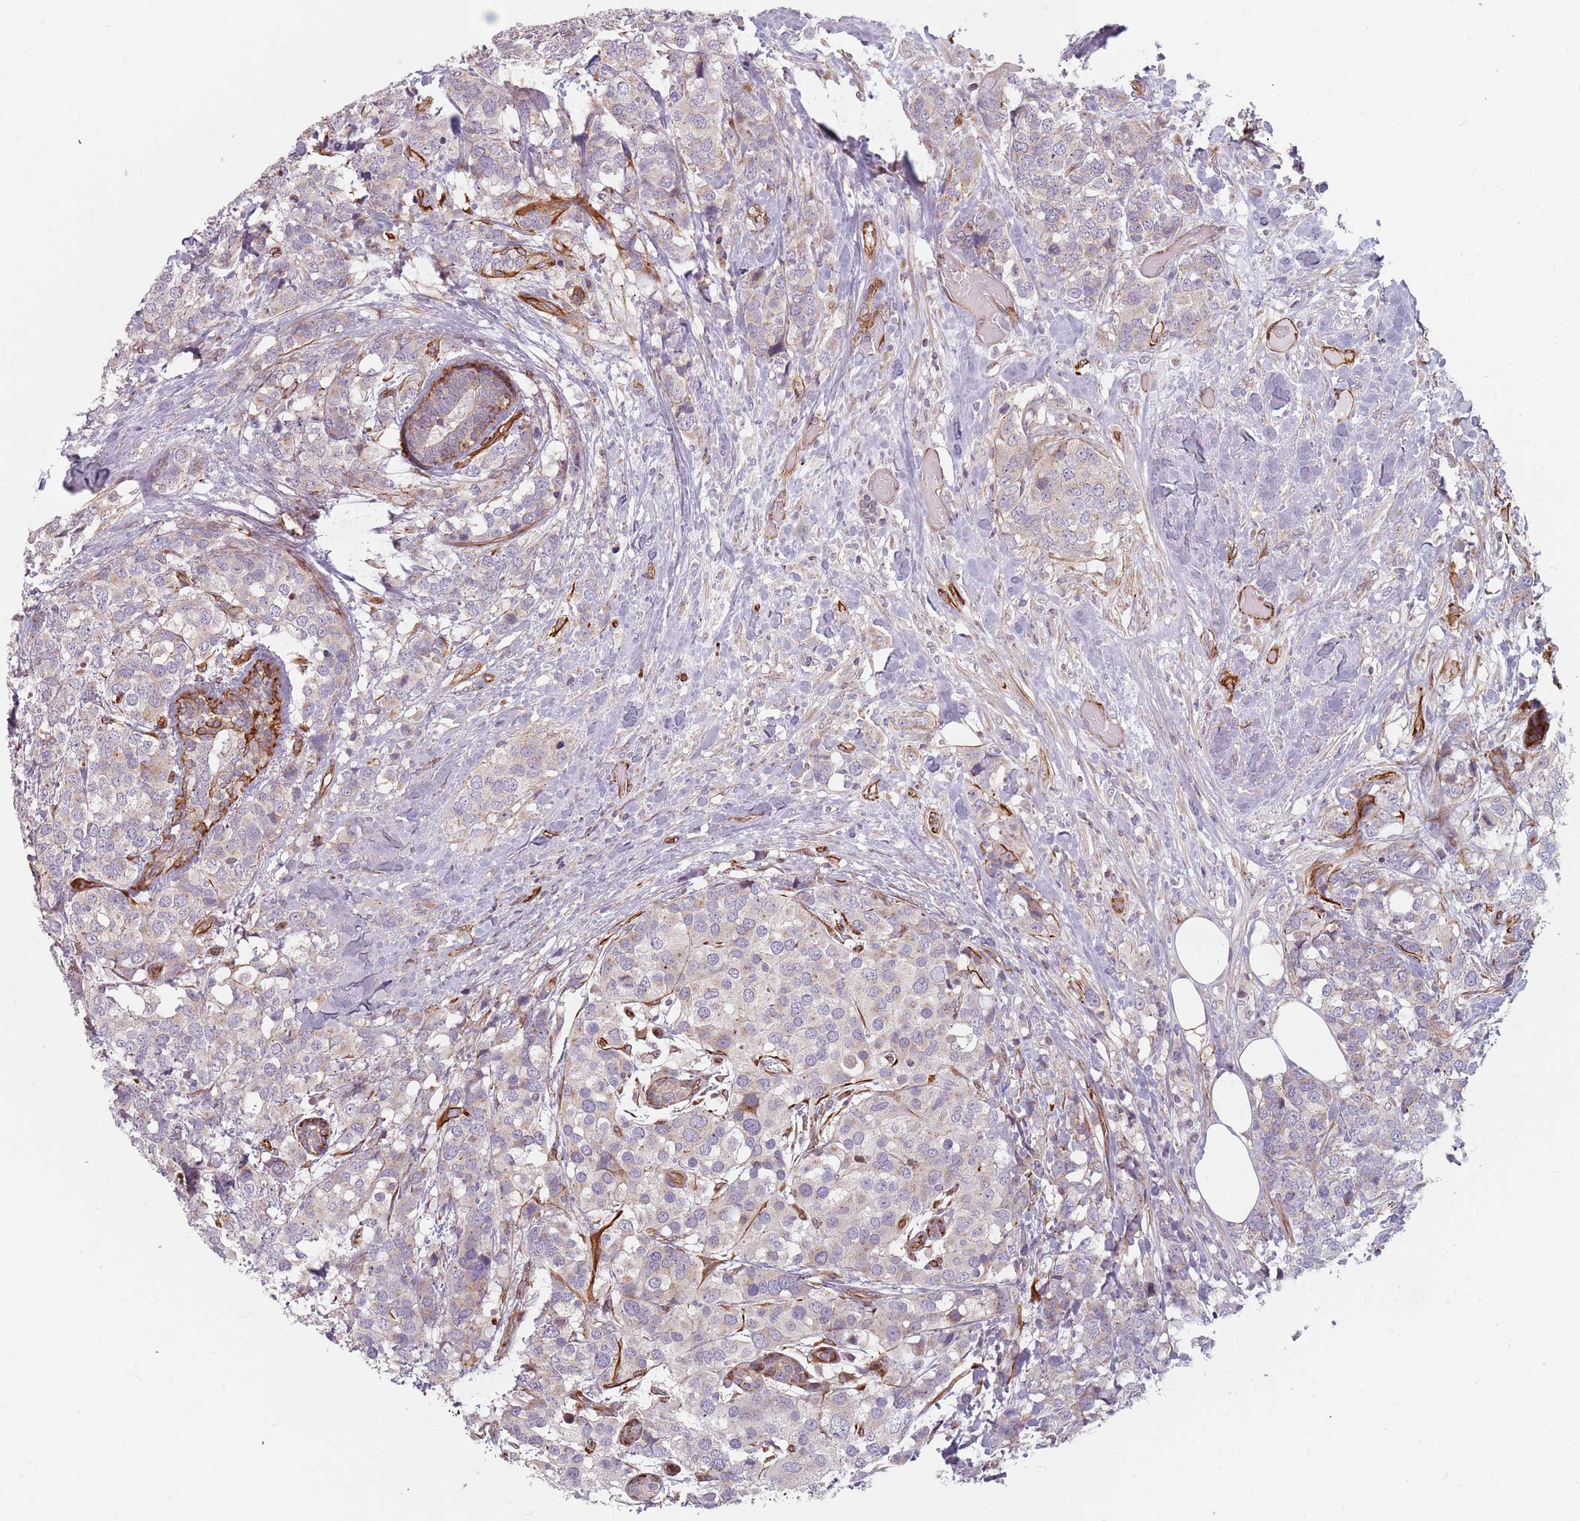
{"staining": {"intensity": "weak", "quantity": "<25%", "location": "cytoplasmic/membranous"}, "tissue": "breast cancer", "cell_type": "Tumor cells", "image_type": "cancer", "snomed": [{"axis": "morphology", "description": "Lobular carcinoma"}, {"axis": "topography", "description": "Breast"}], "caption": "High magnification brightfield microscopy of breast lobular carcinoma stained with DAB (brown) and counterstained with hematoxylin (blue): tumor cells show no significant staining. Brightfield microscopy of immunohistochemistry stained with DAB (3,3'-diaminobenzidine) (brown) and hematoxylin (blue), captured at high magnification.", "gene": "GAS2L3", "patient": {"sex": "female", "age": 59}}